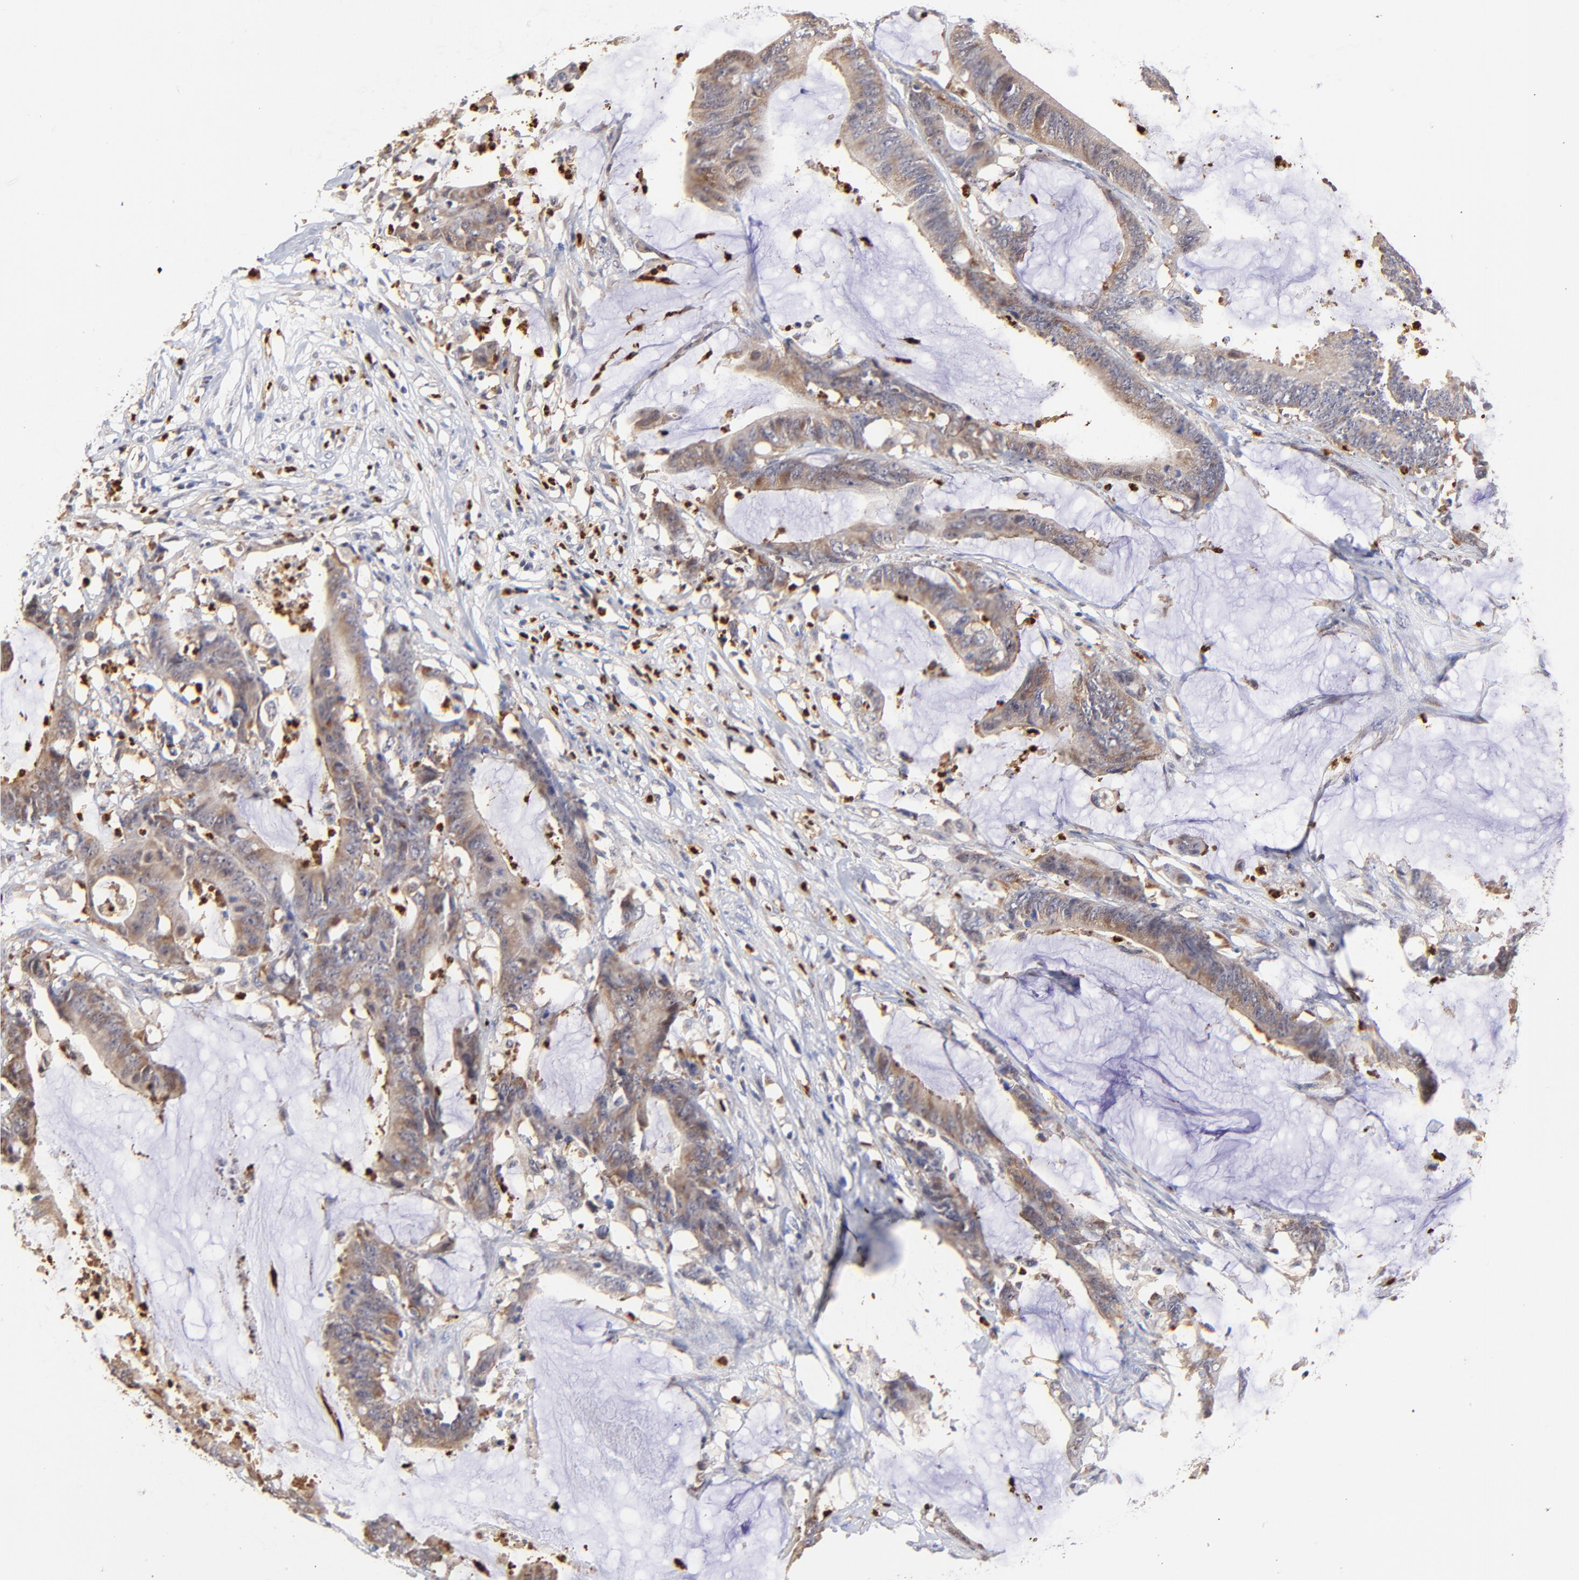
{"staining": {"intensity": "moderate", "quantity": ">75%", "location": "cytoplasmic/membranous"}, "tissue": "colorectal cancer", "cell_type": "Tumor cells", "image_type": "cancer", "snomed": [{"axis": "morphology", "description": "Adenocarcinoma, NOS"}, {"axis": "topography", "description": "Rectum"}], "caption": "Immunohistochemical staining of colorectal adenocarcinoma reveals moderate cytoplasmic/membranous protein staining in approximately >75% of tumor cells. The staining is performed using DAB (3,3'-diaminobenzidine) brown chromogen to label protein expression. The nuclei are counter-stained blue using hematoxylin.", "gene": "BBOF1", "patient": {"sex": "female", "age": 66}}